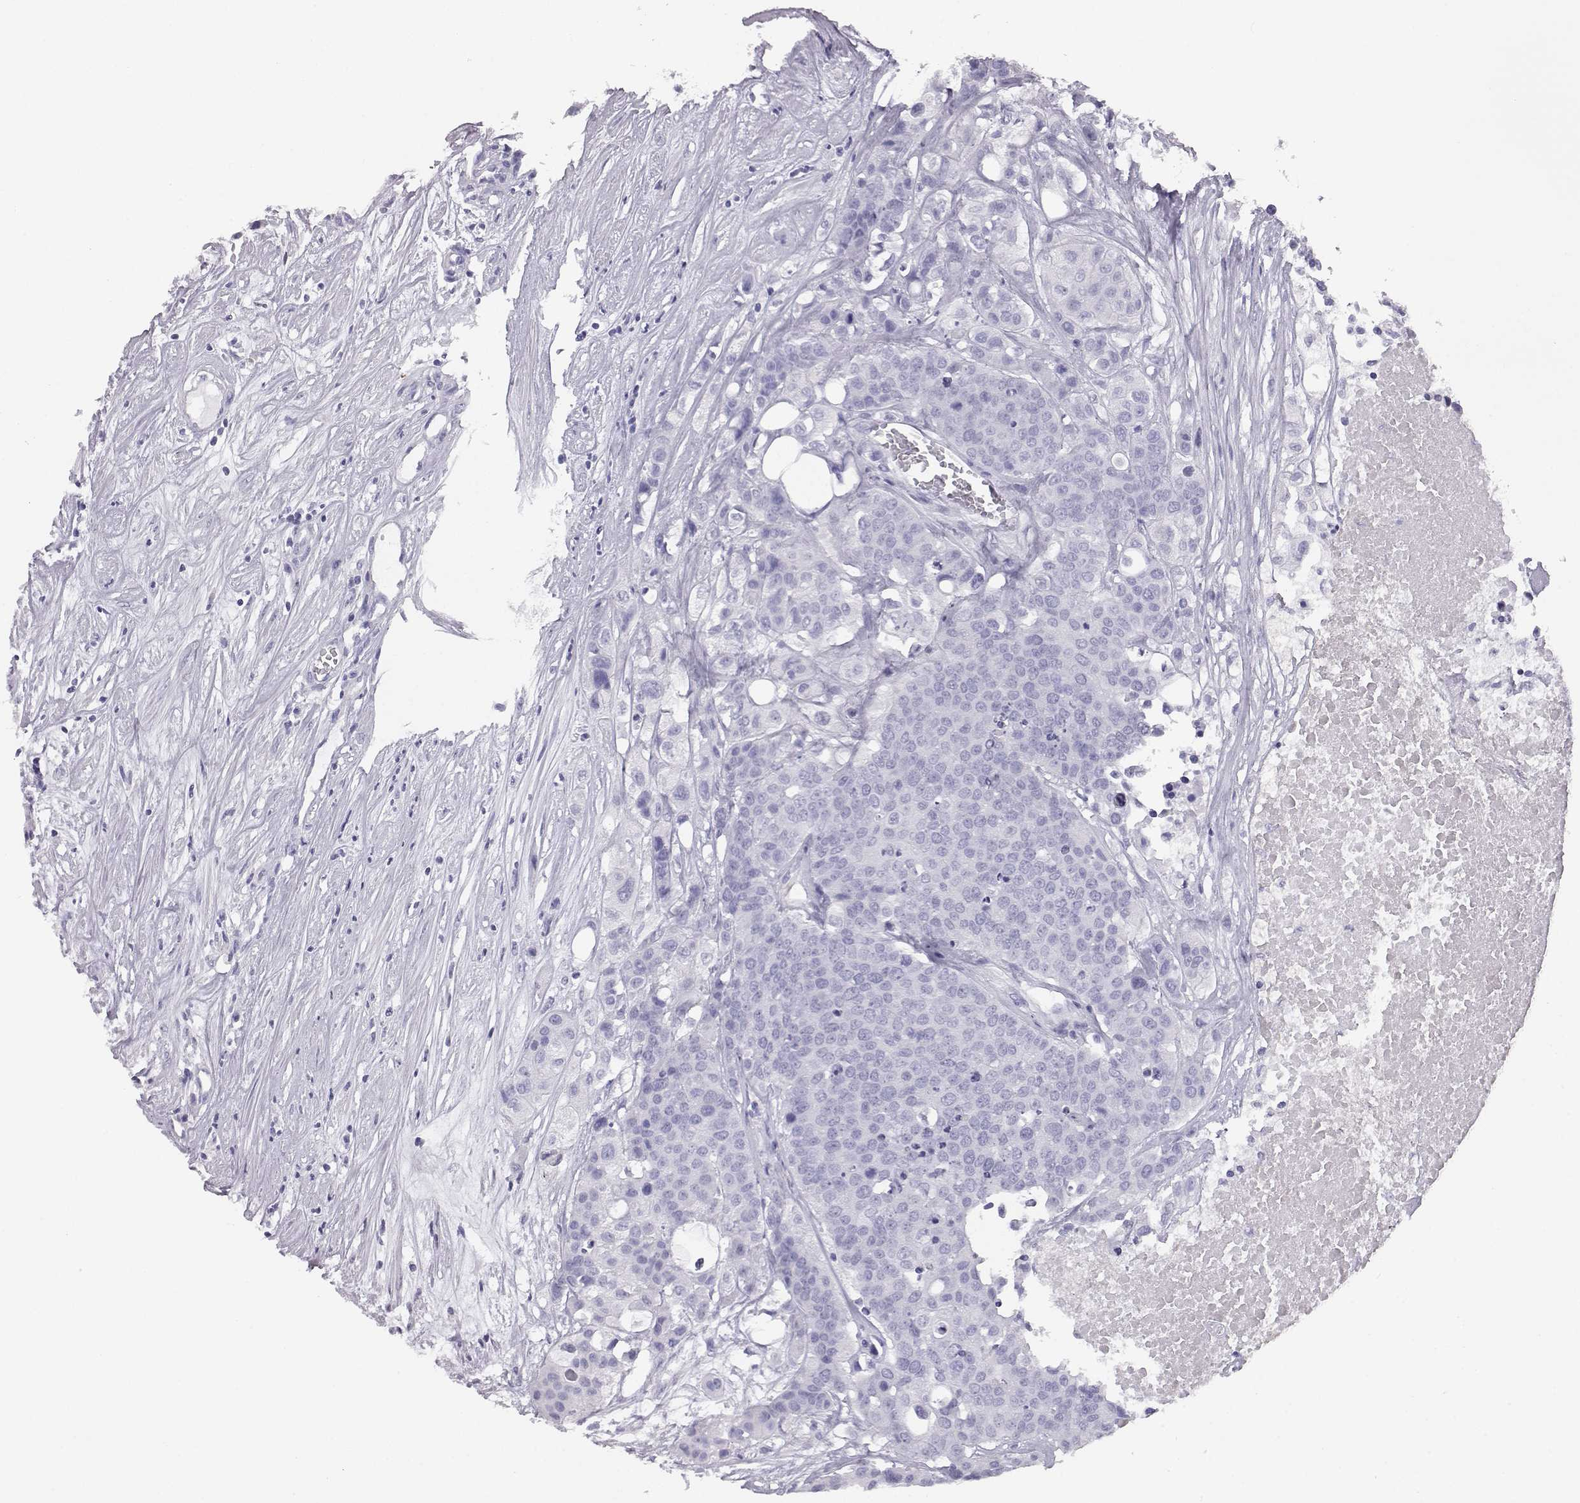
{"staining": {"intensity": "negative", "quantity": "none", "location": "none"}, "tissue": "carcinoid", "cell_type": "Tumor cells", "image_type": "cancer", "snomed": [{"axis": "morphology", "description": "Carcinoid, malignant, NOS"}, {"axis": "topography", "description": "Colon"}], "caption": "Immunohistochemistry (IHC) photomicrograph of human carcinoid (malignant) stained for a protein (brown), which reveals no staining in tumor cells.", "gene": "ITLN2", "patient": {"sex": "male", "age": 81}}